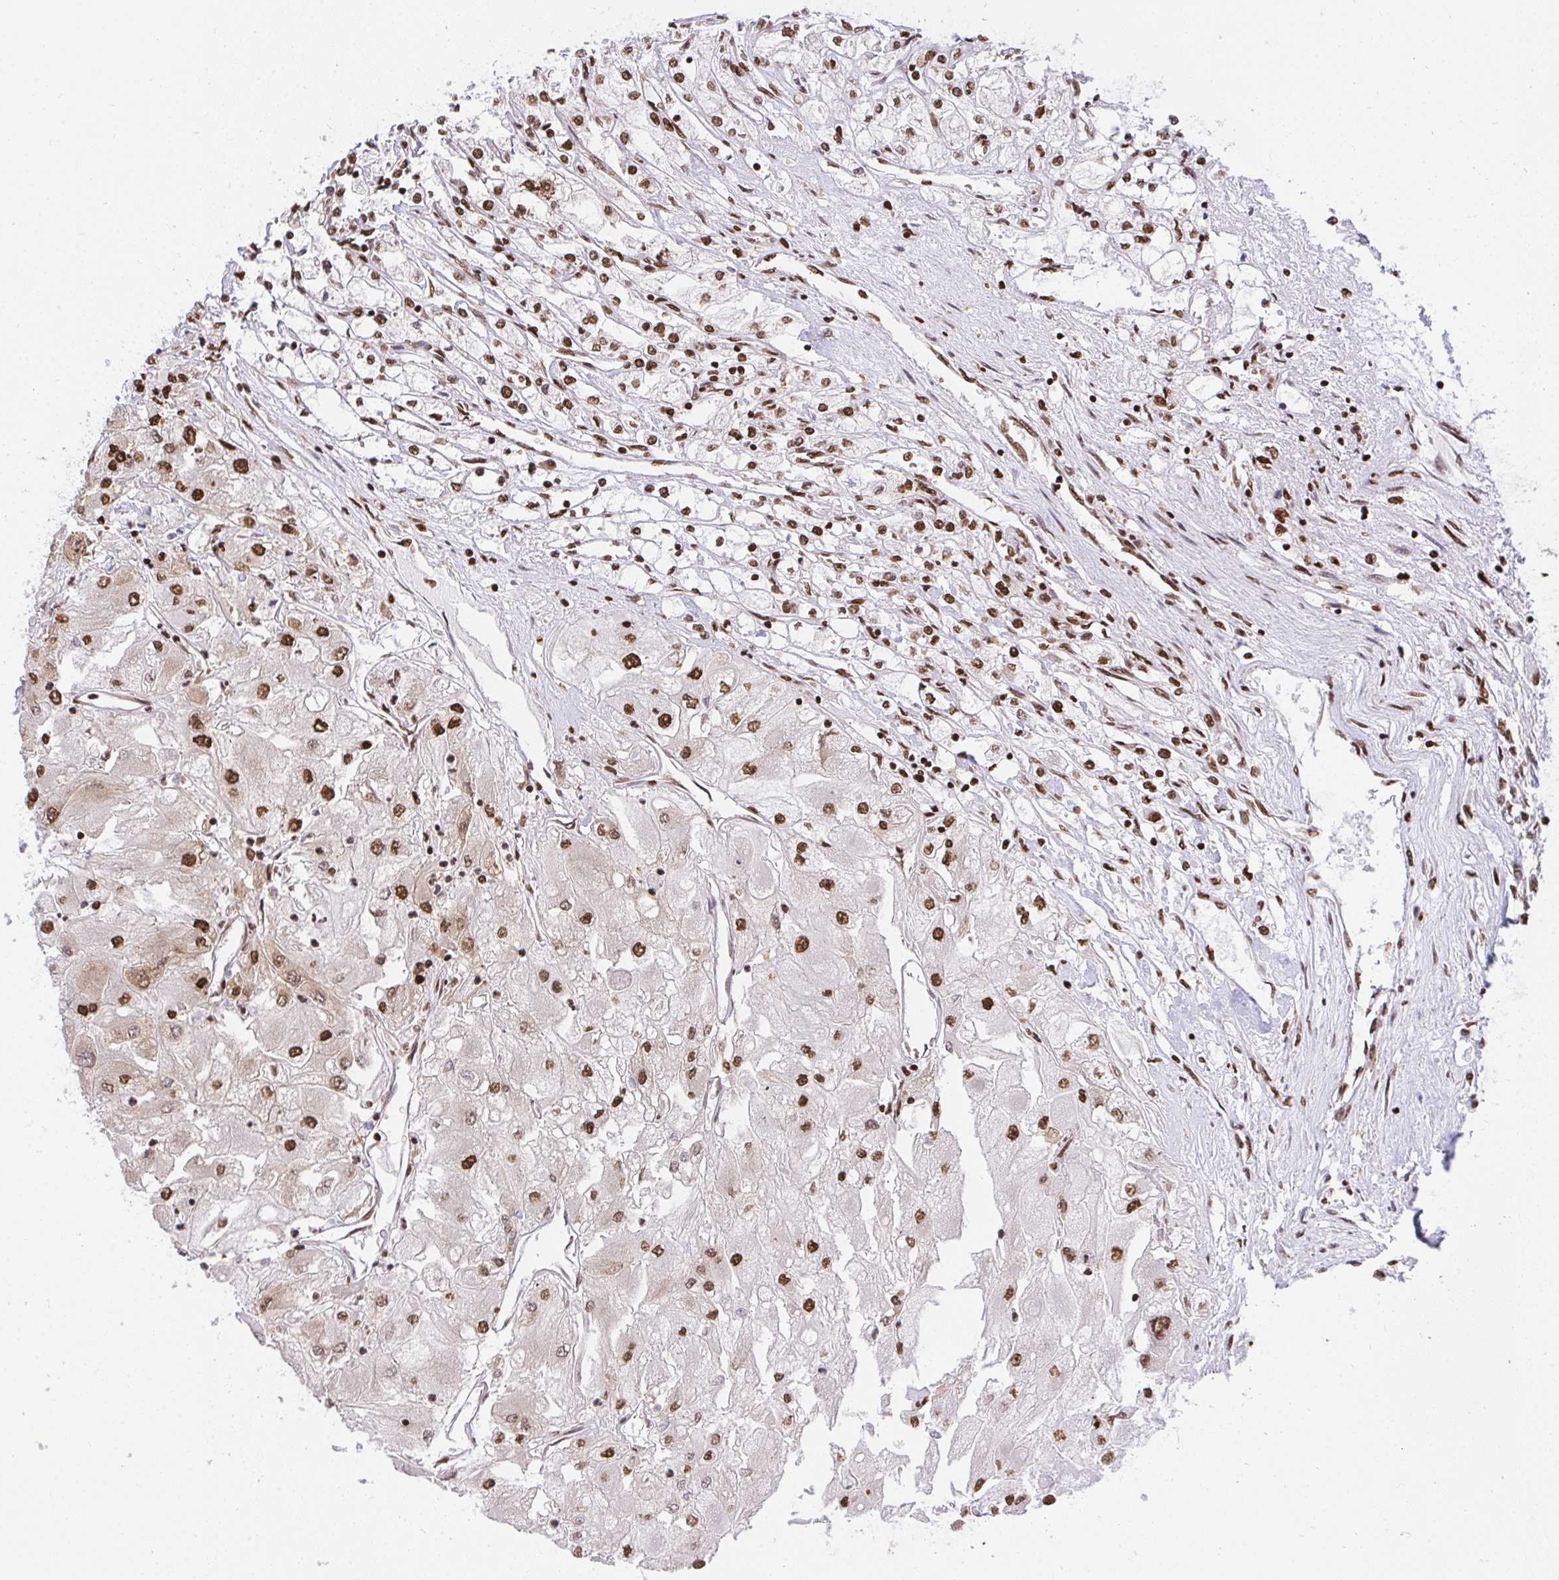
{"staining": {"intensity": "moderate", "quantity": ">75%", "location": "nuclear"}, "tissue": "renal cancer", "cell_type": "Tumor cells", "image_type": "cancer", "snomed": [{"axis": "morphology", "description": "Adenocarcinoma, NOS"}, {"axis": "topography", "description": "Kidney"}], "caption": "Immunohistochemical staining of human renal cancer (adenocarcinoma) shows moderate nuclear protein expression in approximately >75% of tumor cells.", "gene": "HNRNPL", "patient": {"sex": "male", "age": 80}}